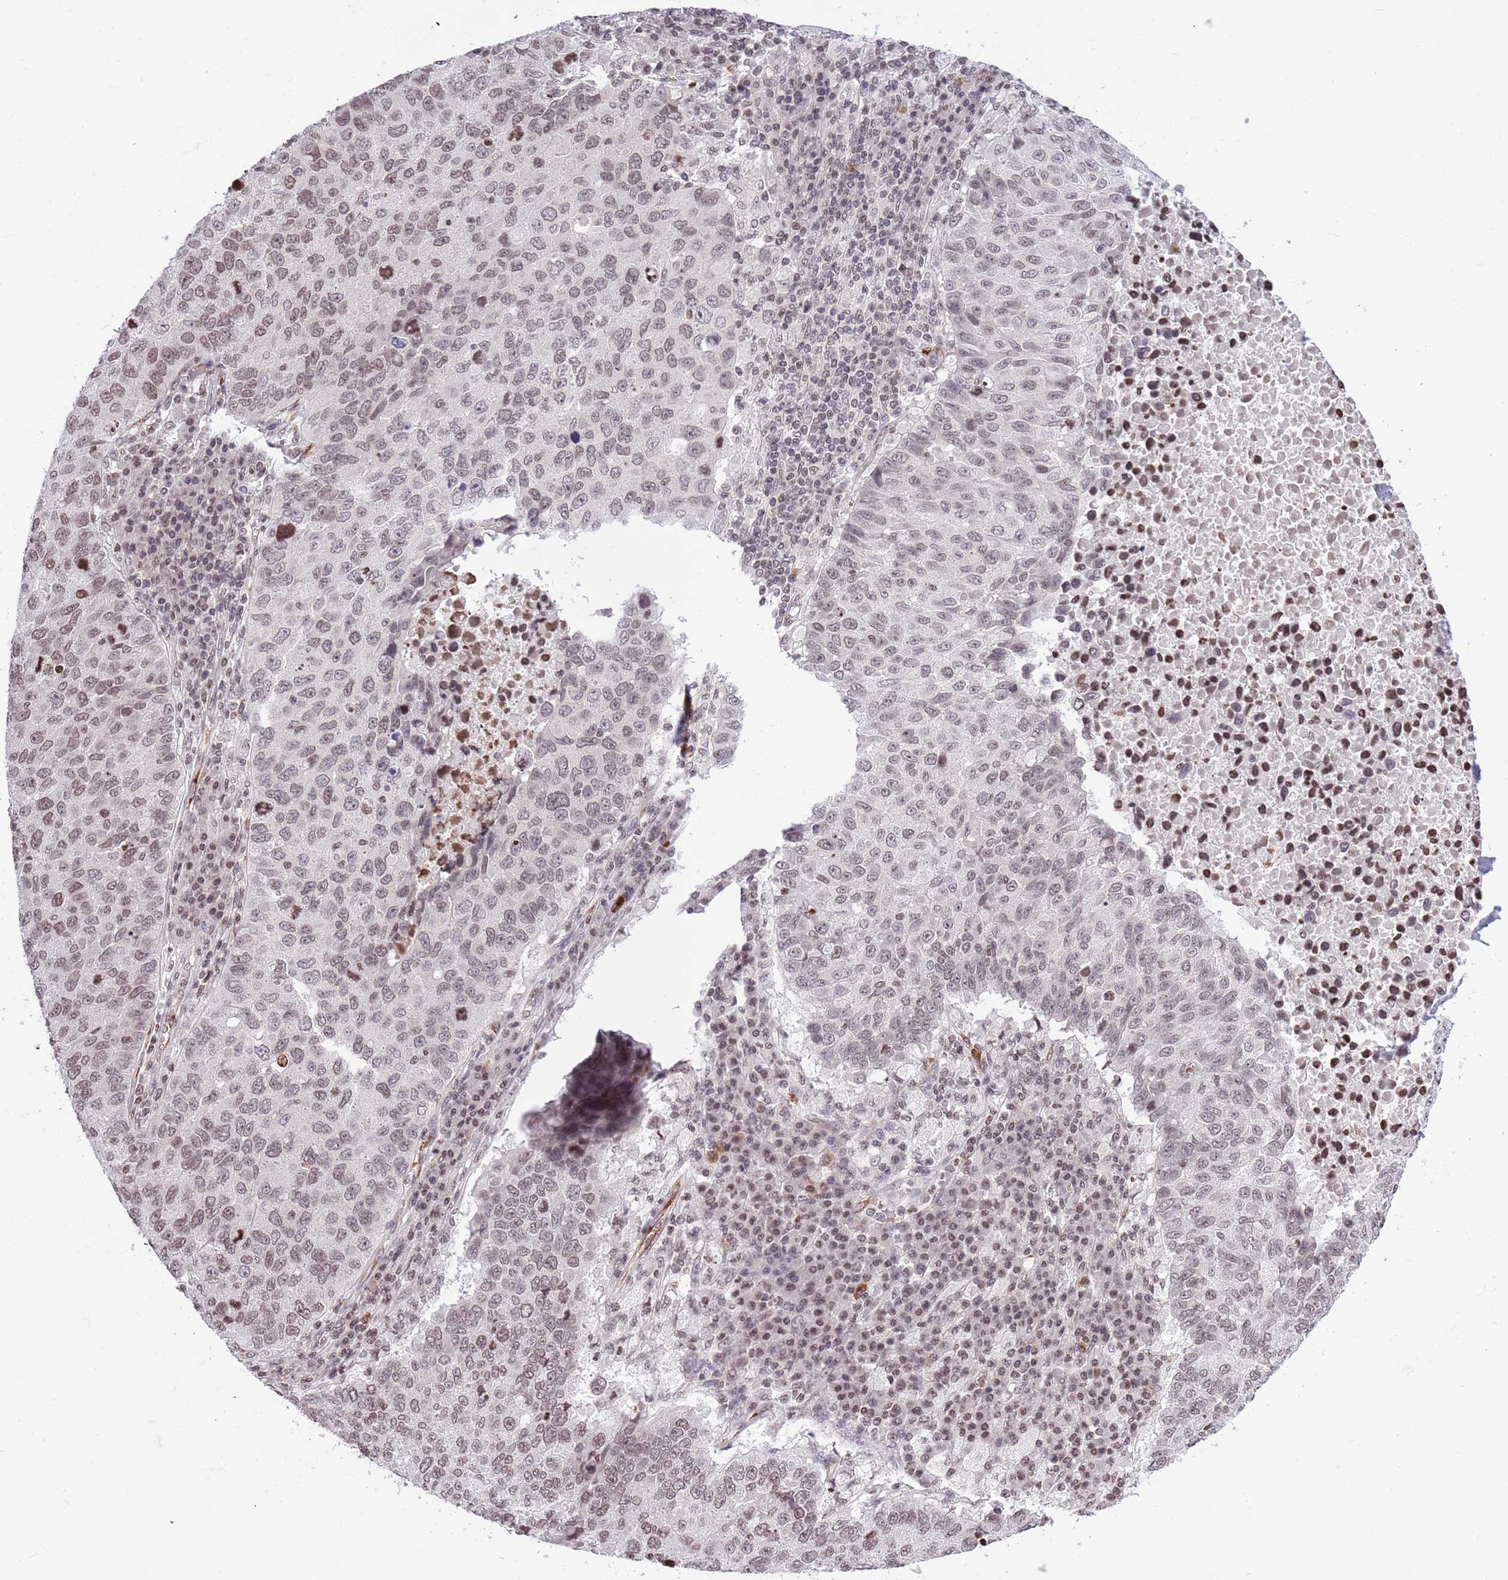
{"staining": {"intensity": "weak", "quantity": "25%-75%", "location": "nuclear"}, "tissue": "lung cancer", "cell_type": "Tumor cells", "image_type": "cancer", "snomed": [{"axis": "morphology", "description": "Squamous cell carcinoma, NOS"}, {"axis": "topography", "description": "Lung"}], "caption": "Weak nuclear protein staining is seen in approximately 25%-75% of tumor cells in lung cancer. The protein of interest is stained brown, and the nuclei are stained in blue (DAB IHC with brightfield microscopy, high magnification).", "gene": "NRIP1", "patient": {"sex": "male", "age": 73}}